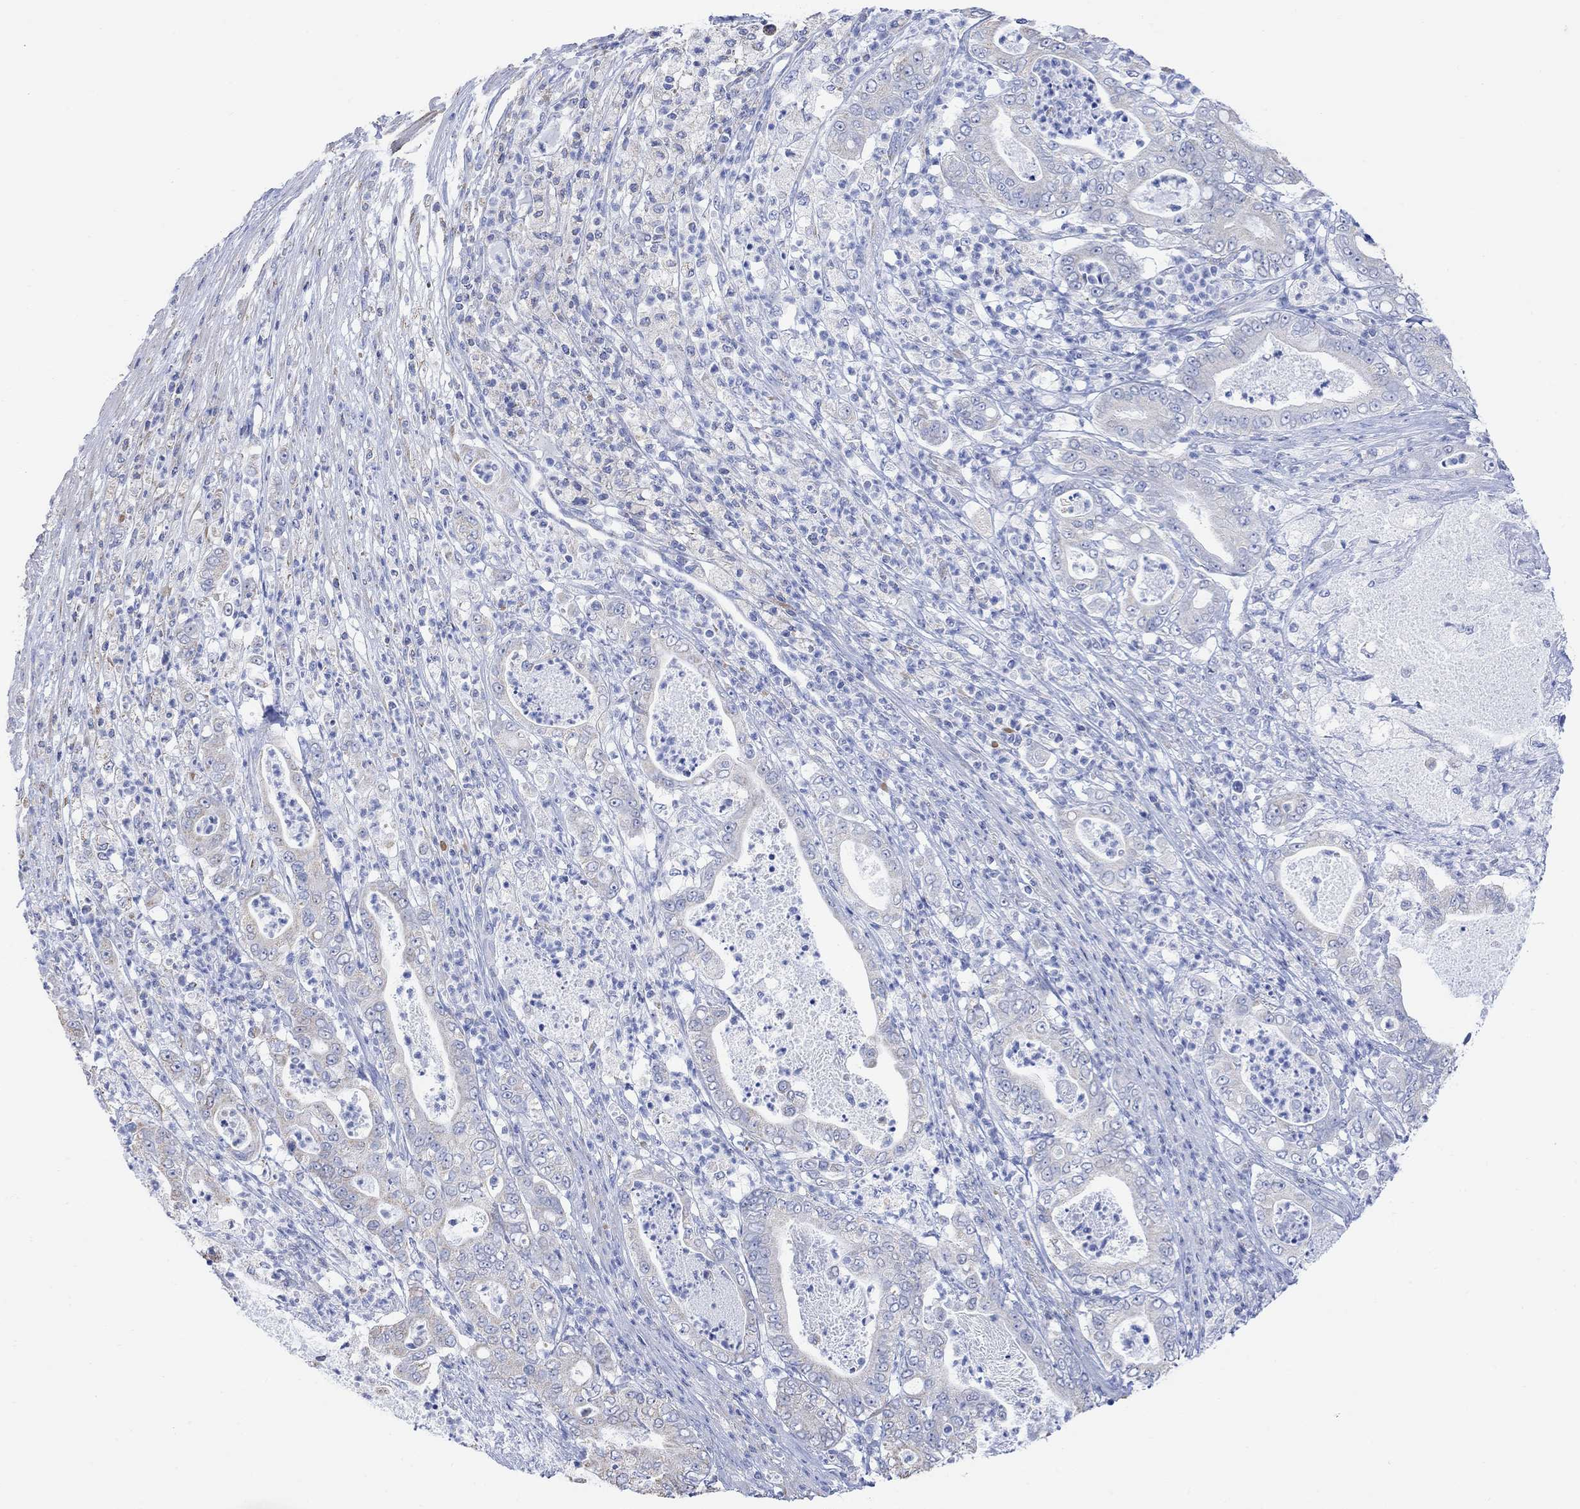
{"staining": {"intensity": "weak", "quantity": "<25%", "location": "cytoplasmic/membranous"}, "tissue": "pancreatic cancer", "cell_type": "Tumor cells", "image_type": "cancer", "snomed": [{"axis": "morphology", "description": "Adenocarcinoma, NOS"}, {"axis": "topography", "description": "Pancreas"}], "caption": "An immunohistochemistry (IHC) histopathology image of adenocarcinoma (pancreatic) is shown. There is no staining in tumor cells of adenocarcinoma (pancreatic).", "gene": "SYT12", "patient": {"sex": "male", "age": 71}}